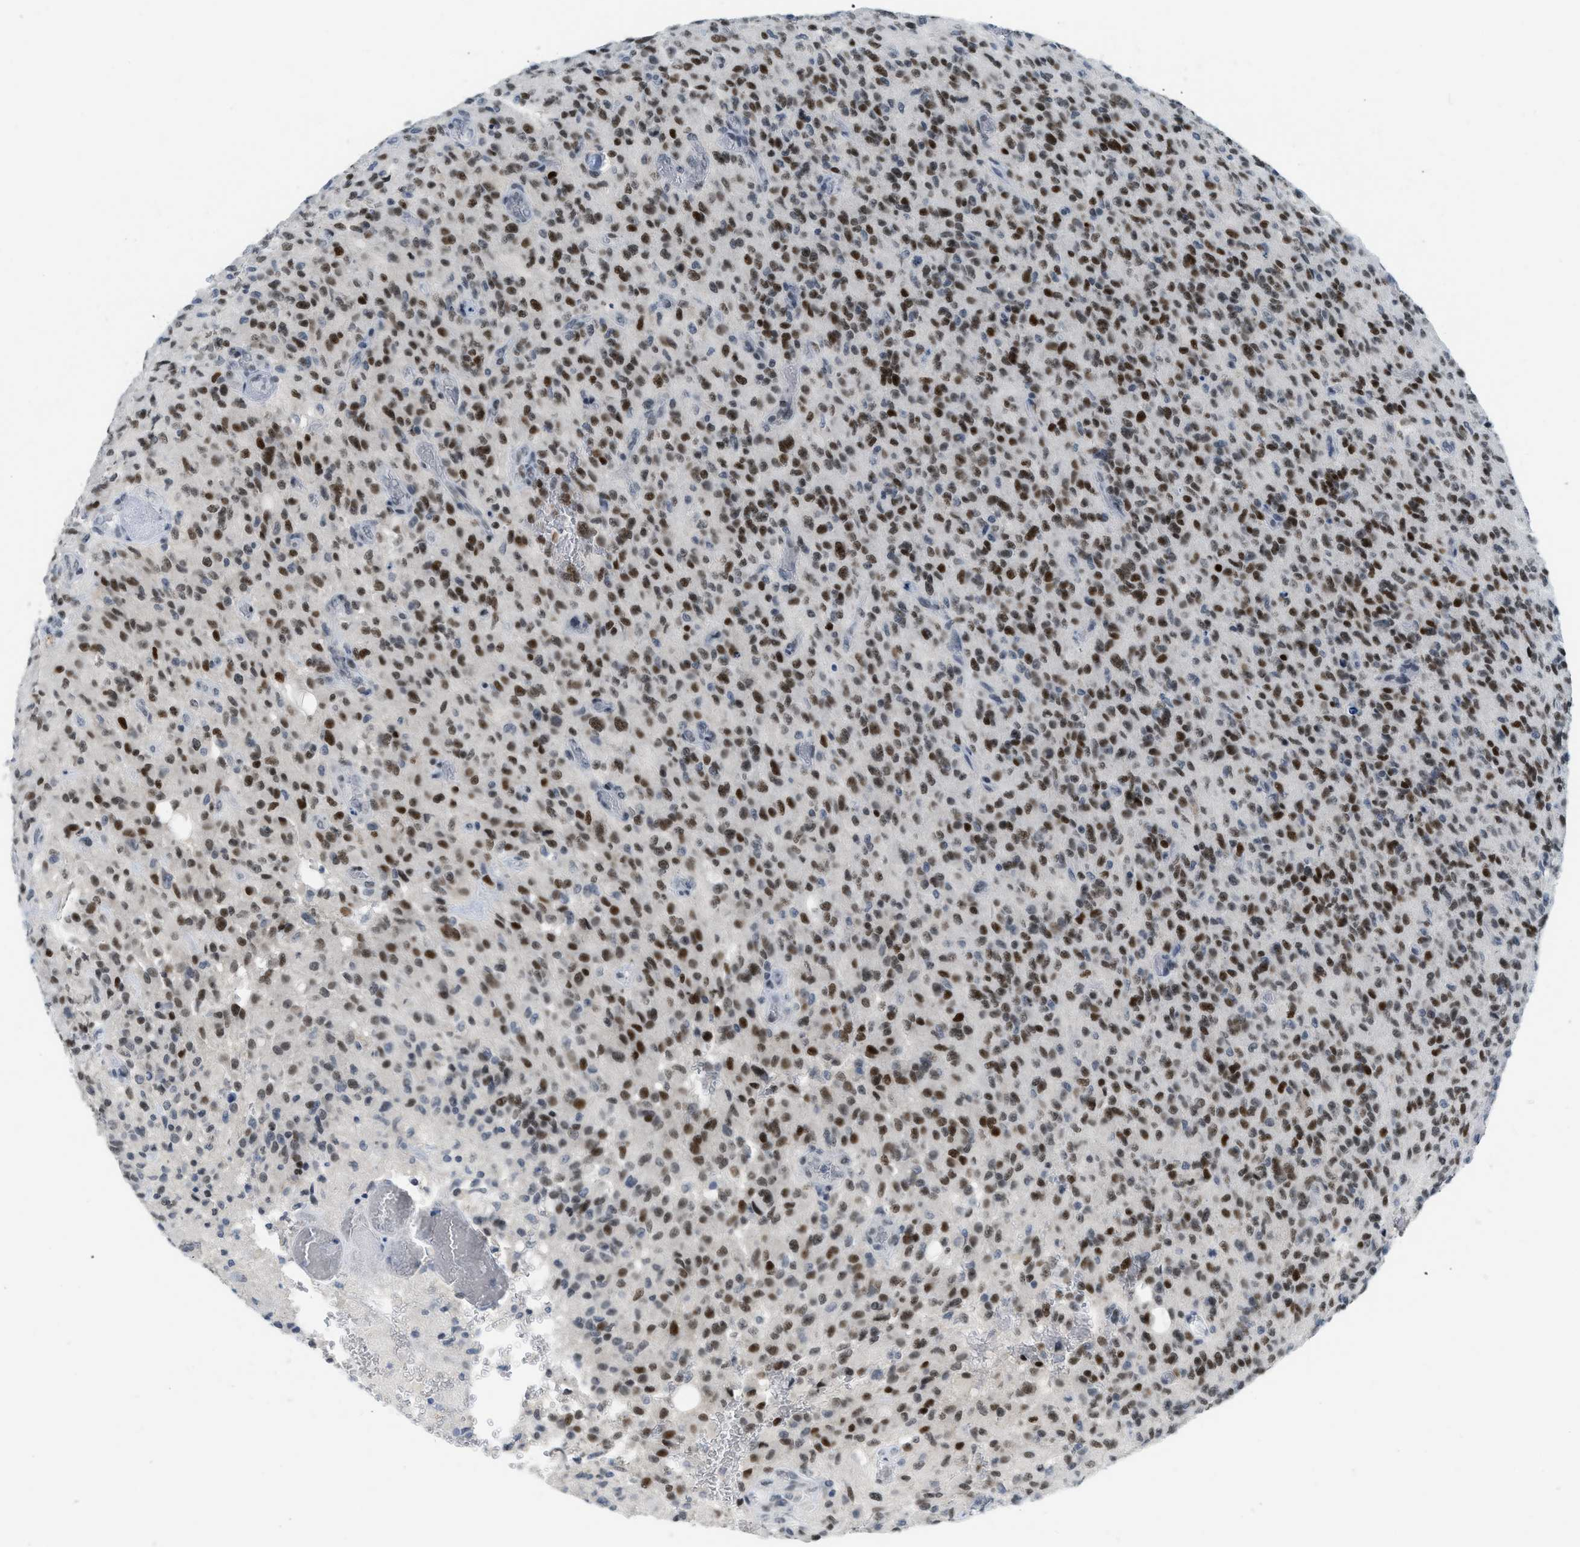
{"staining": {"intensity": "strong", "quantity": ">75%", "location": "nuclear"}, "tissue": "glioma", "cell_type": "Tumor cells", "image_type": "cancer", "snomed": [{"axis": "morphology", "description": "Glioma, malignant, High grade"}, {"axis": "topography", "description": "Brain"}], "caption": "Brown immunohistochemical staining in malignant glioma (high-grade) reveals strong nuclear expression in about >75% of tumor cells. The protein is stained brown, and the nuclei are stained in blue (DAB IHC with brightfield microscopy, high magnification).", "gene": "PBX1", "patient": {"sex": "male", "age": 71}}